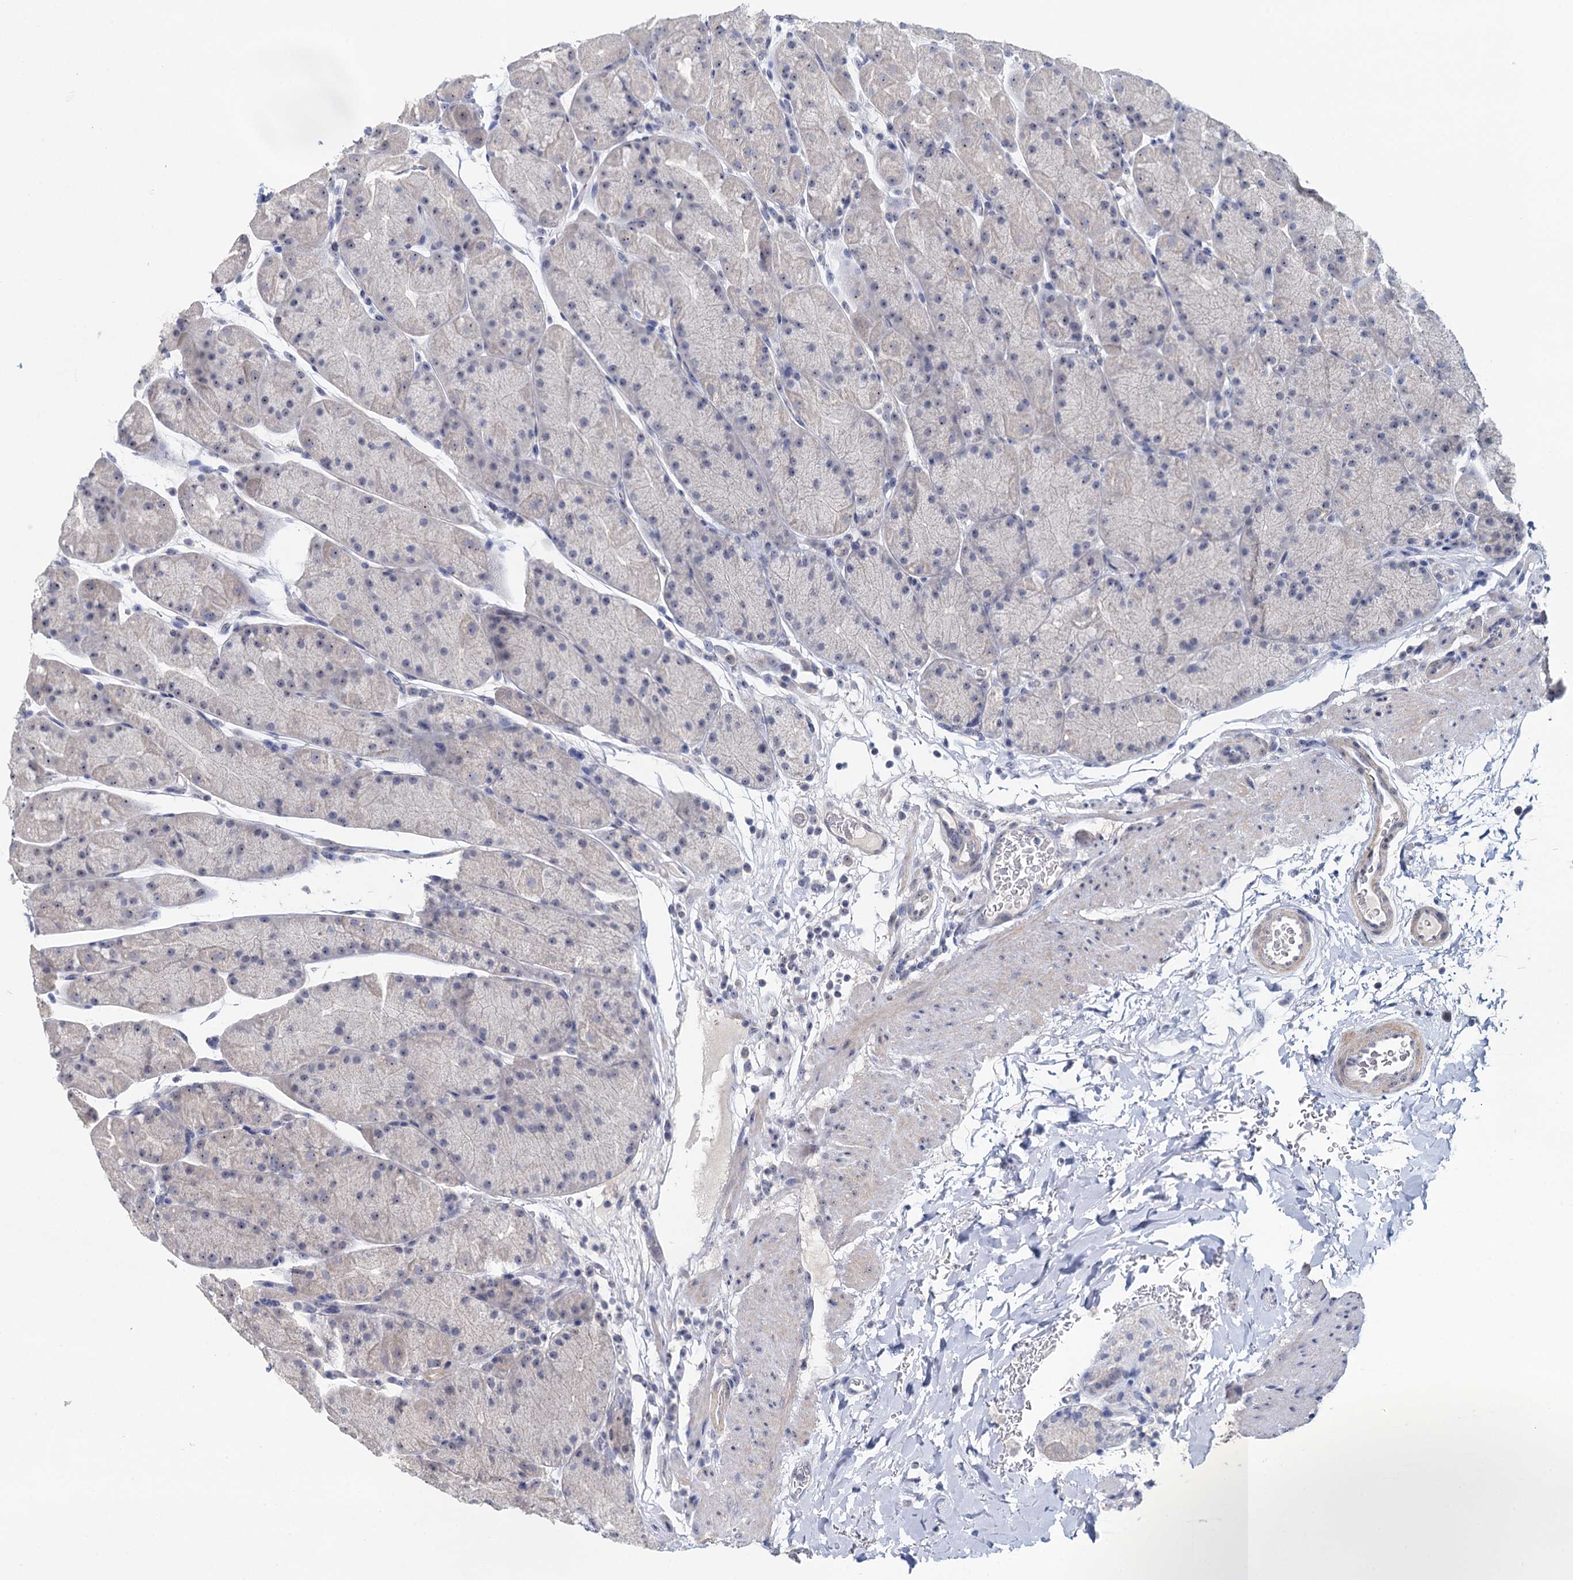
{"staining": {"intensity": "weak", "quantity": "<25%", "location": "cytoplasmic/membranous"}, "tissue": "stomach", "cell_type": "Glandular cells", "image_type": "normal", "snomed": [{"axis": "morphology", "description": "Normal tissue, NOS"}, {"axis": "topography", "description": "Stomach, upper"}, {"axis": "topography", "description": "Stomach, lower"}], "caption": "The photomicrograph exhibits no staining of glandular cells in unremarkable stomach. (Stains: DAB IHC with hematoxylin counter stain, Microscopy: brightfield microscopy at high magnification).", "gene": "SFN", "patient": {"sex": "male", "age": 67}}